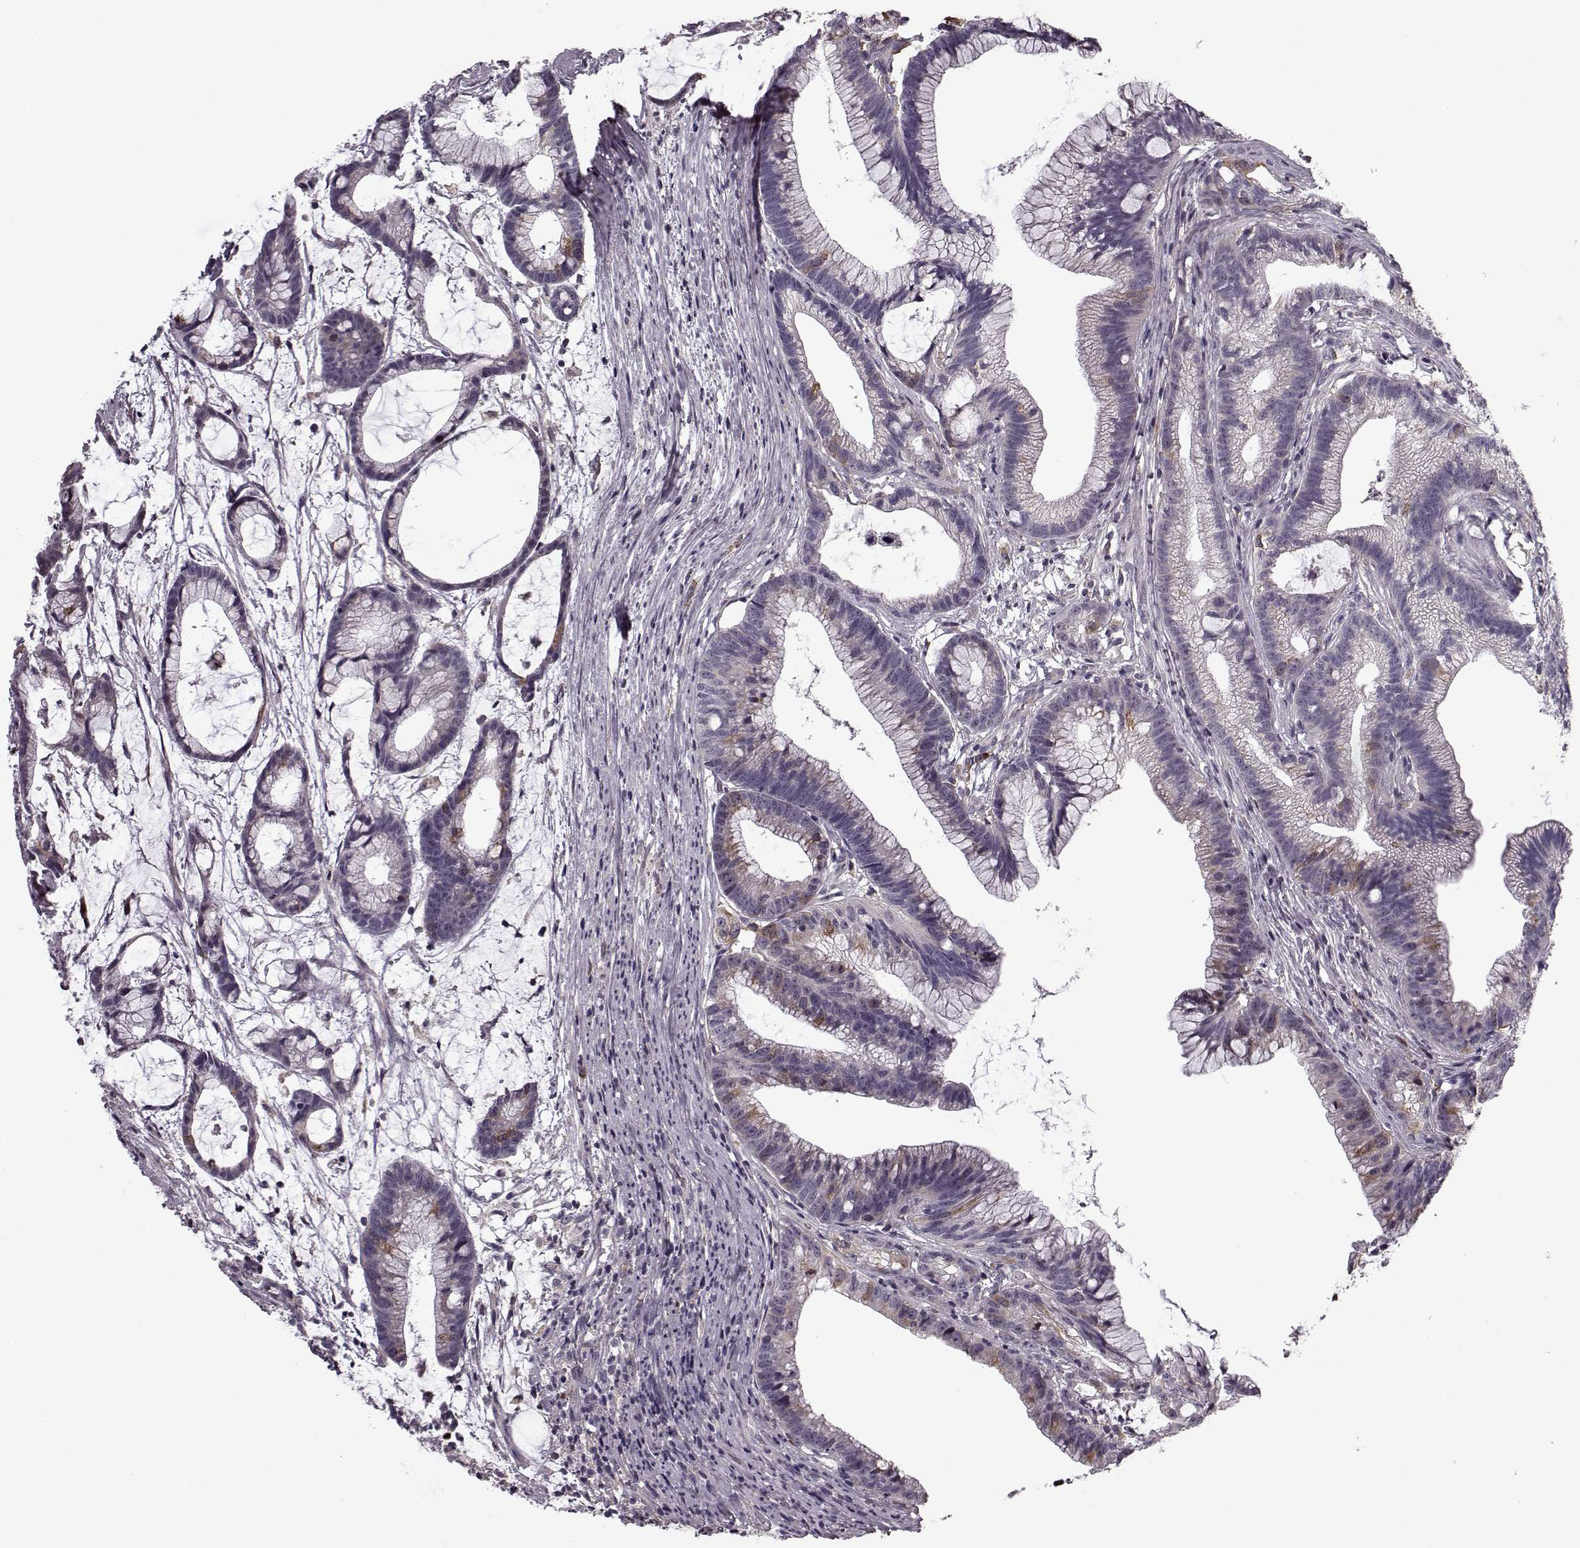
{"staining": {"intensity": "moderate", "quantity": "<25%", "location": "cytoplasmic/membranous"}, "tissue": "colorectal cancer", "cell_type": "Tumor cells", "image_type": "cancer", "snomed": [{"axis": "morphology", "description": "Adenocarcinoma, NOS"}, {"axis": "topography", "description": "Colon"}], "caption": "IHC image of neoplastic tissue: human adenocarcinoma (colorectal) stained using IHC displays low levels of moderate protein expression localized specifically in the cytoplasmic/membranous of tumor cells, appearing as a cytoplasmic/membranous brown color.", "gene": "HMMR", "patient": {"sex": "female", "age": 78}}